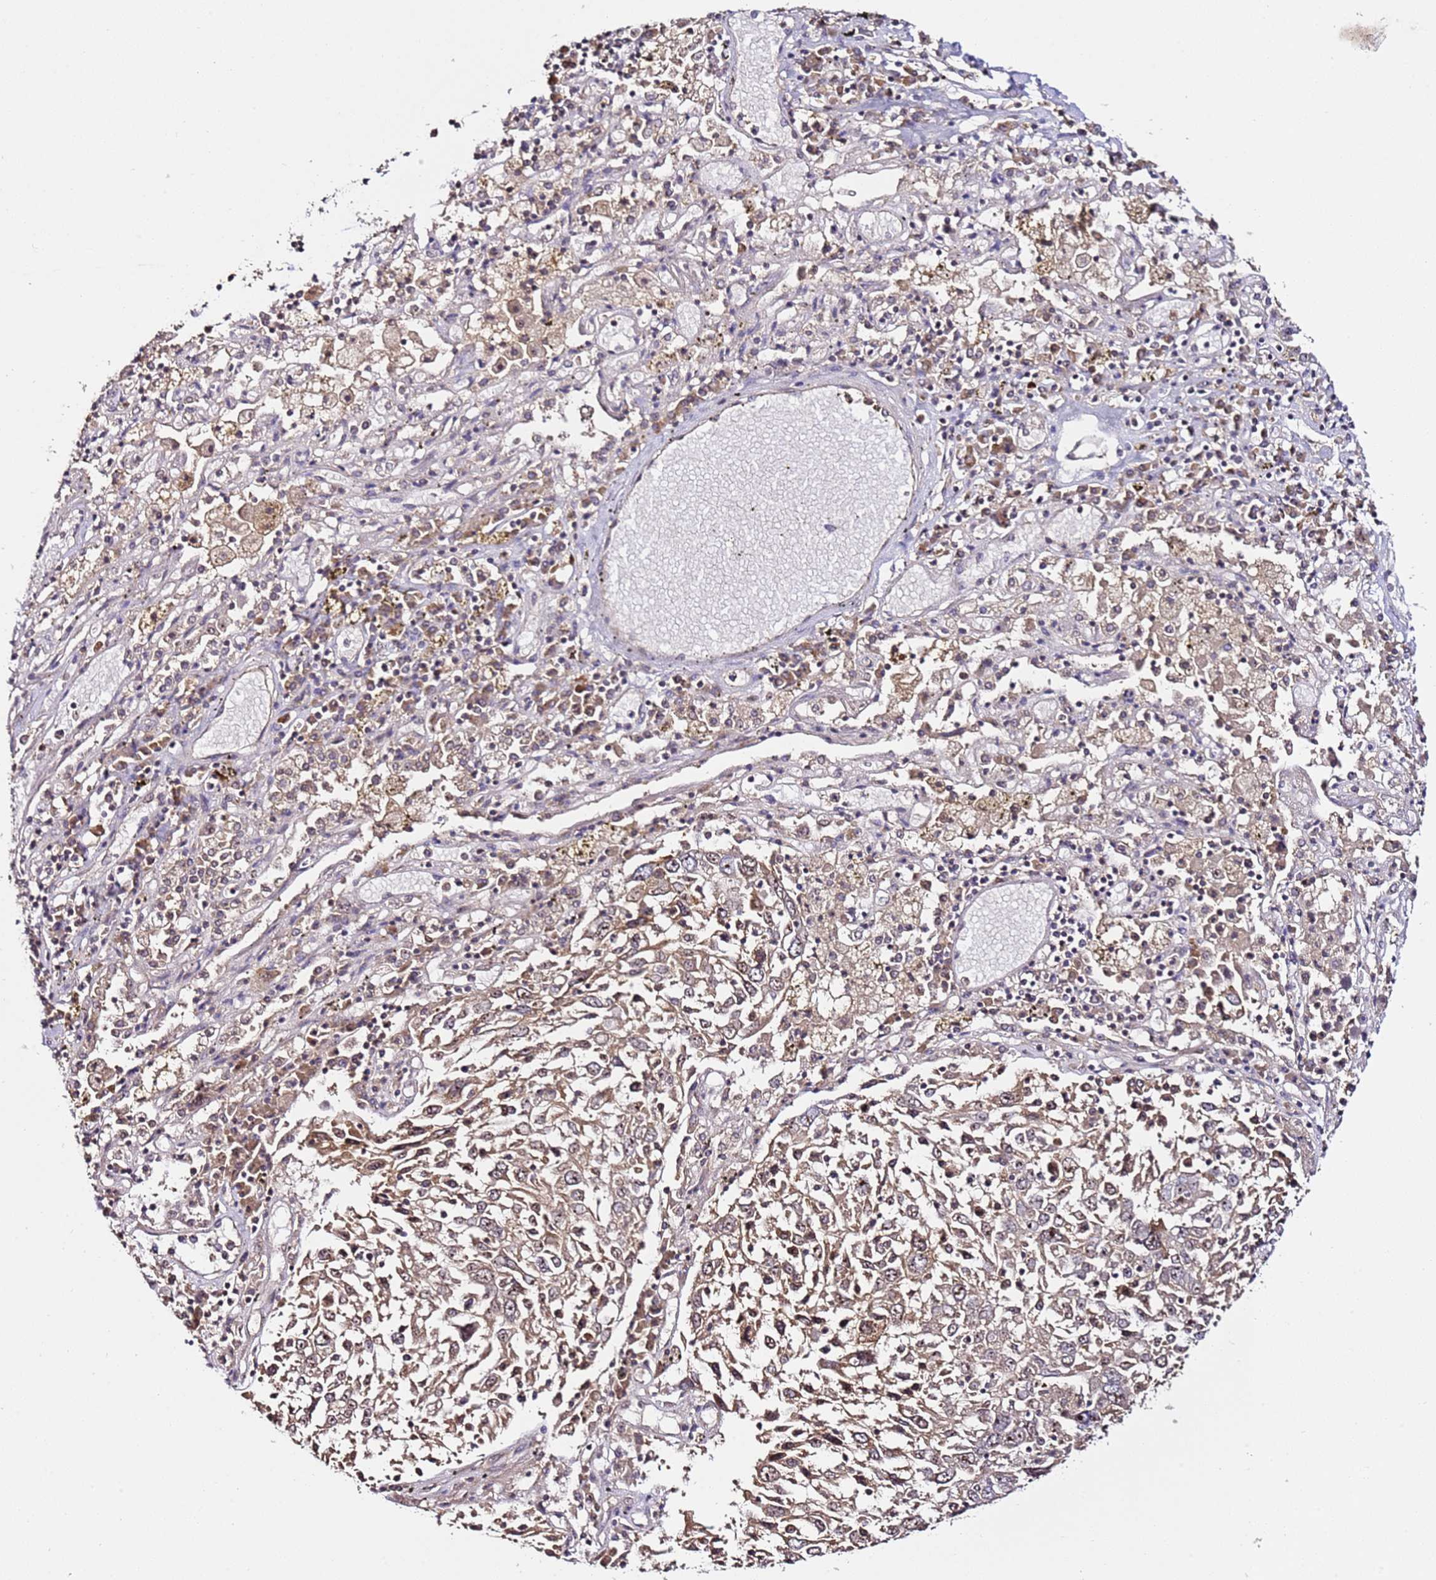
{"staining": {"intensity": "moderate", "quantity": ">75%", "location": "cytoplasmic/membranous,nuclear"}, "tissue": "lung cancer", "cell_type": "Tumor cells", "image_type": "cancer", "snomed": [{"axis": "morphology", "description": "Squamous cell carcinoma, NOS"}, {"axis": "topography", "description": "Lung"}], "caption": "The immunohistochemical stain shows moderate cytoplasmic/membranous and nuclear expression in tumor cells of lung cancer (squamous cell carcinoma) tissue.", "gene": "DDX27", "patient": {"sex": "male", "age": 65}}